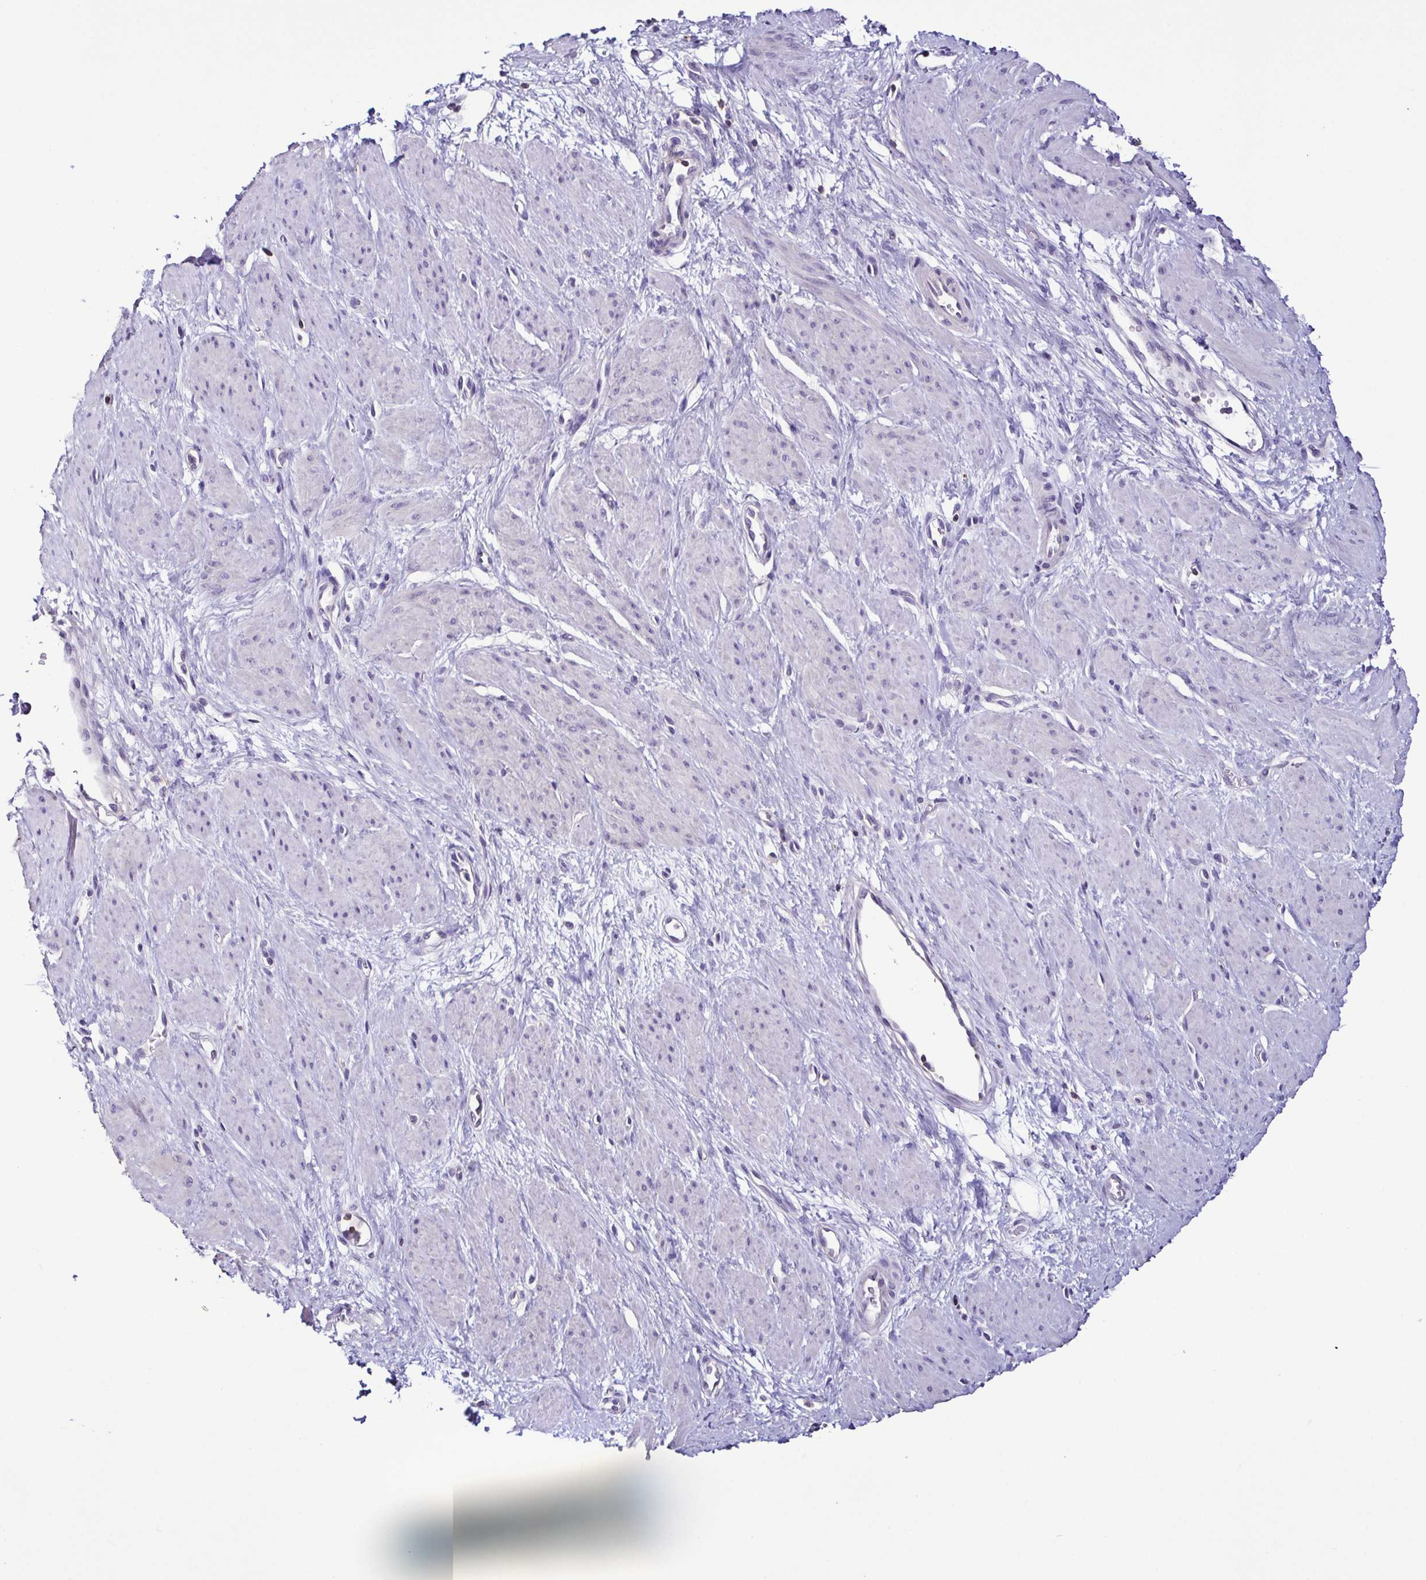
{"staining": {"intensity": "negative", "quantity": "none", "location": "none"}, "tissue": "smooth muscle", "cell_type": "Smooth muscle cells", "image_type": "normal", "snomed": [{"axis": "morphology", "description": "Normal tissue, NOS"}, {"axis": "topography", "description": "Smooth muscle"}, {"axis": "topography", "description": "Uterus"}], "caption": "Smooth muscle cells show no significant staining in benign smooth muscle. (Brightfield microscopy of DAB IHC at high magnification).", "gene": "TNNT2", "patient": {"sex": "female", "age": 39}}